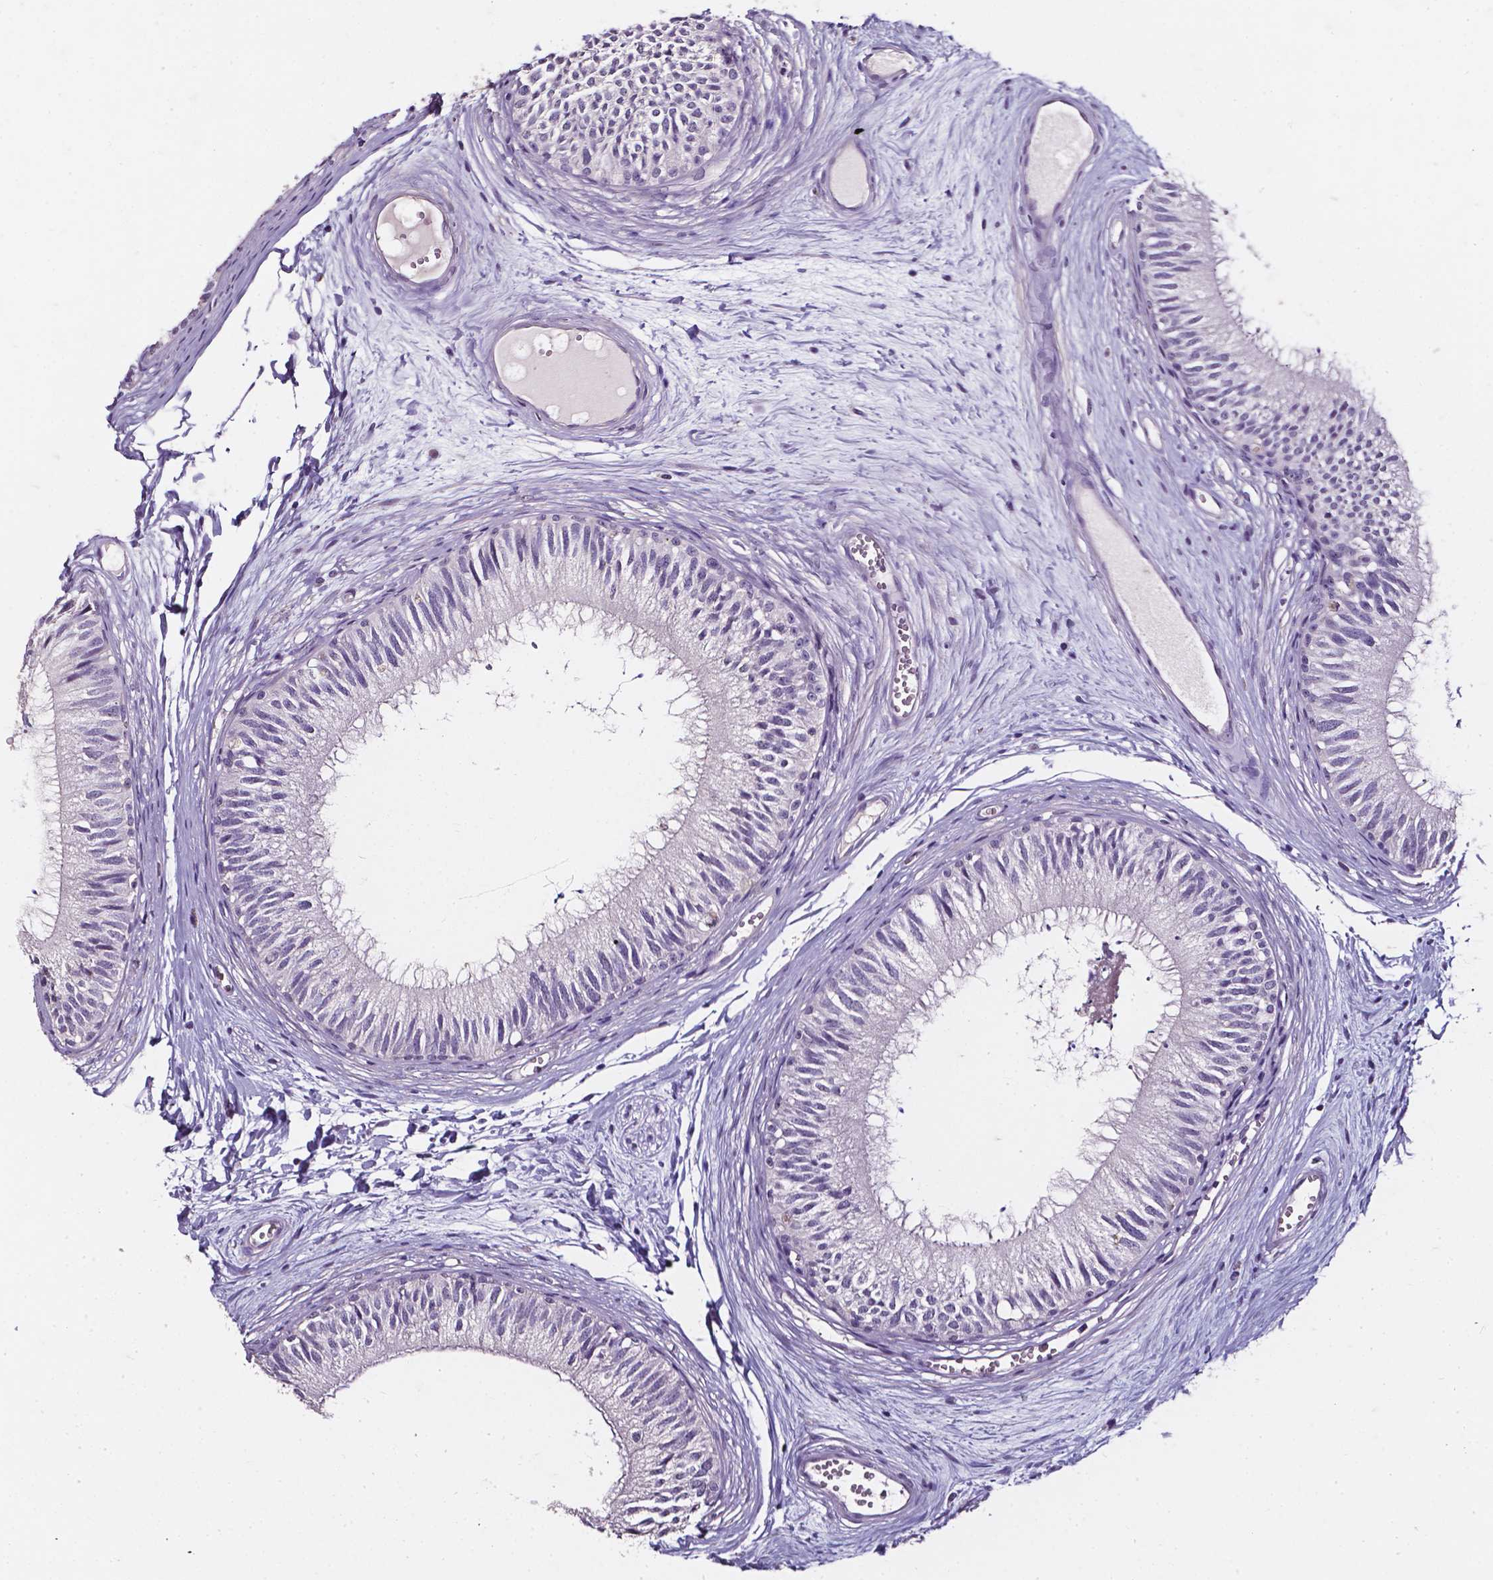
{"staining": {"intensity": "negative", "quantity": "none", "location": "none"}, "tissue": "epididymis", "cell_type": "Glandular cells", "image_type": "normal", "snomed": [{"axis": "morphology", "description": "Normal tissue, NOS"}, {"axis": "topography", "description": "Epididymis"}], "caption": "Immunohistochemical staining of benign epididymis displays no significant positivity in glandular cells.", "gene": "AKR1B10", "patient": {"sex": "male", "age": 29}}